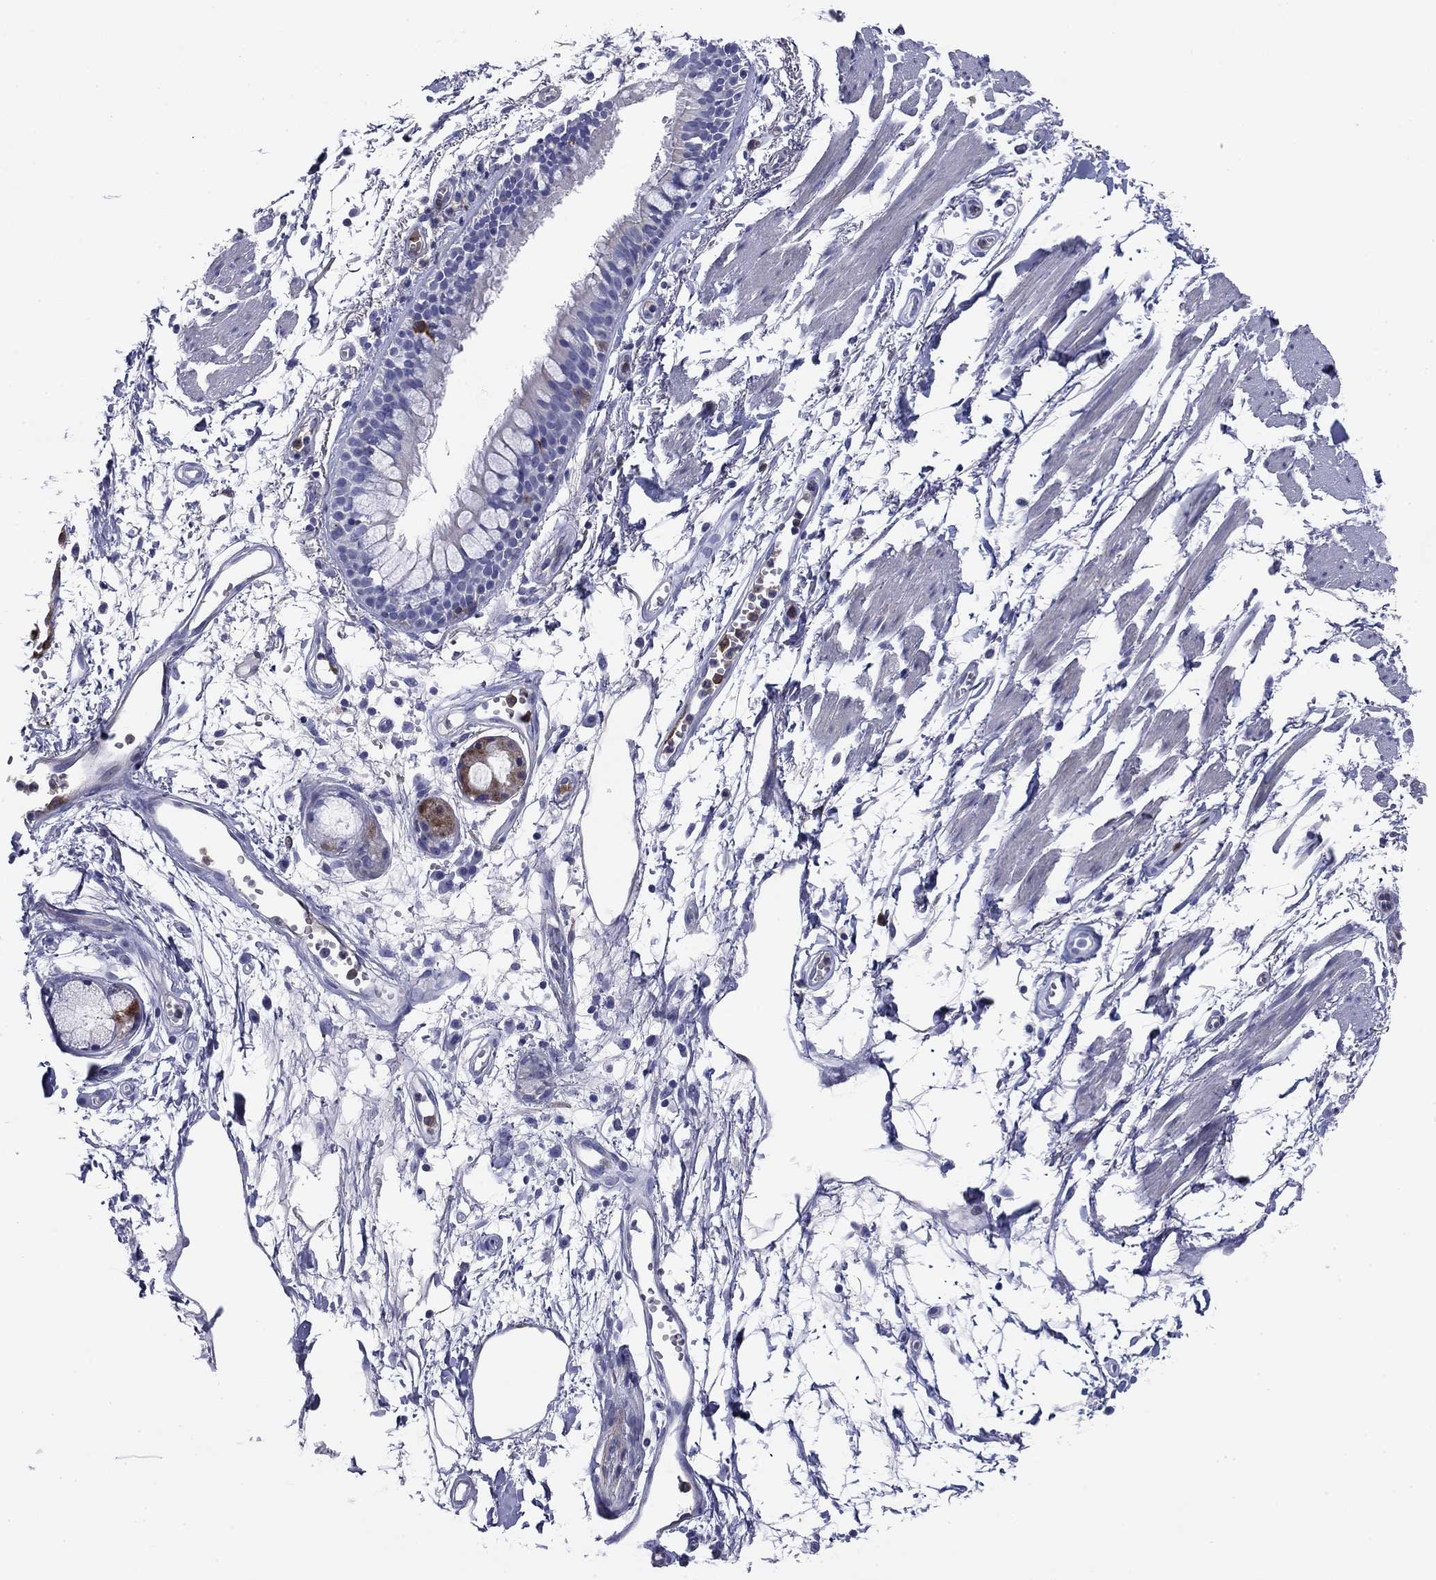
{"staining": {"intensity": "negative", "quantity": "none", "location": "none"}, "tissue": "adipose tissue", "cell_type": "Adipocytes", "image_type": "normal", "snomed": [{"axis": "morphology", "description": "Normal tissue, NOS"}, {"axis": "morphology", "description": "Squamous cell carcinoma, NOS"}, {"axis": "topography", "description": "Cartilage tissue"}, {"axis": "topography", "description": "Lung"}], "caption": "An IHC image of benign adipose tissue is shown. There is no staining in adipocytes of adipose tissue.", "gene": "STMN1", "patient": {"sex": "male", "age": 66}}